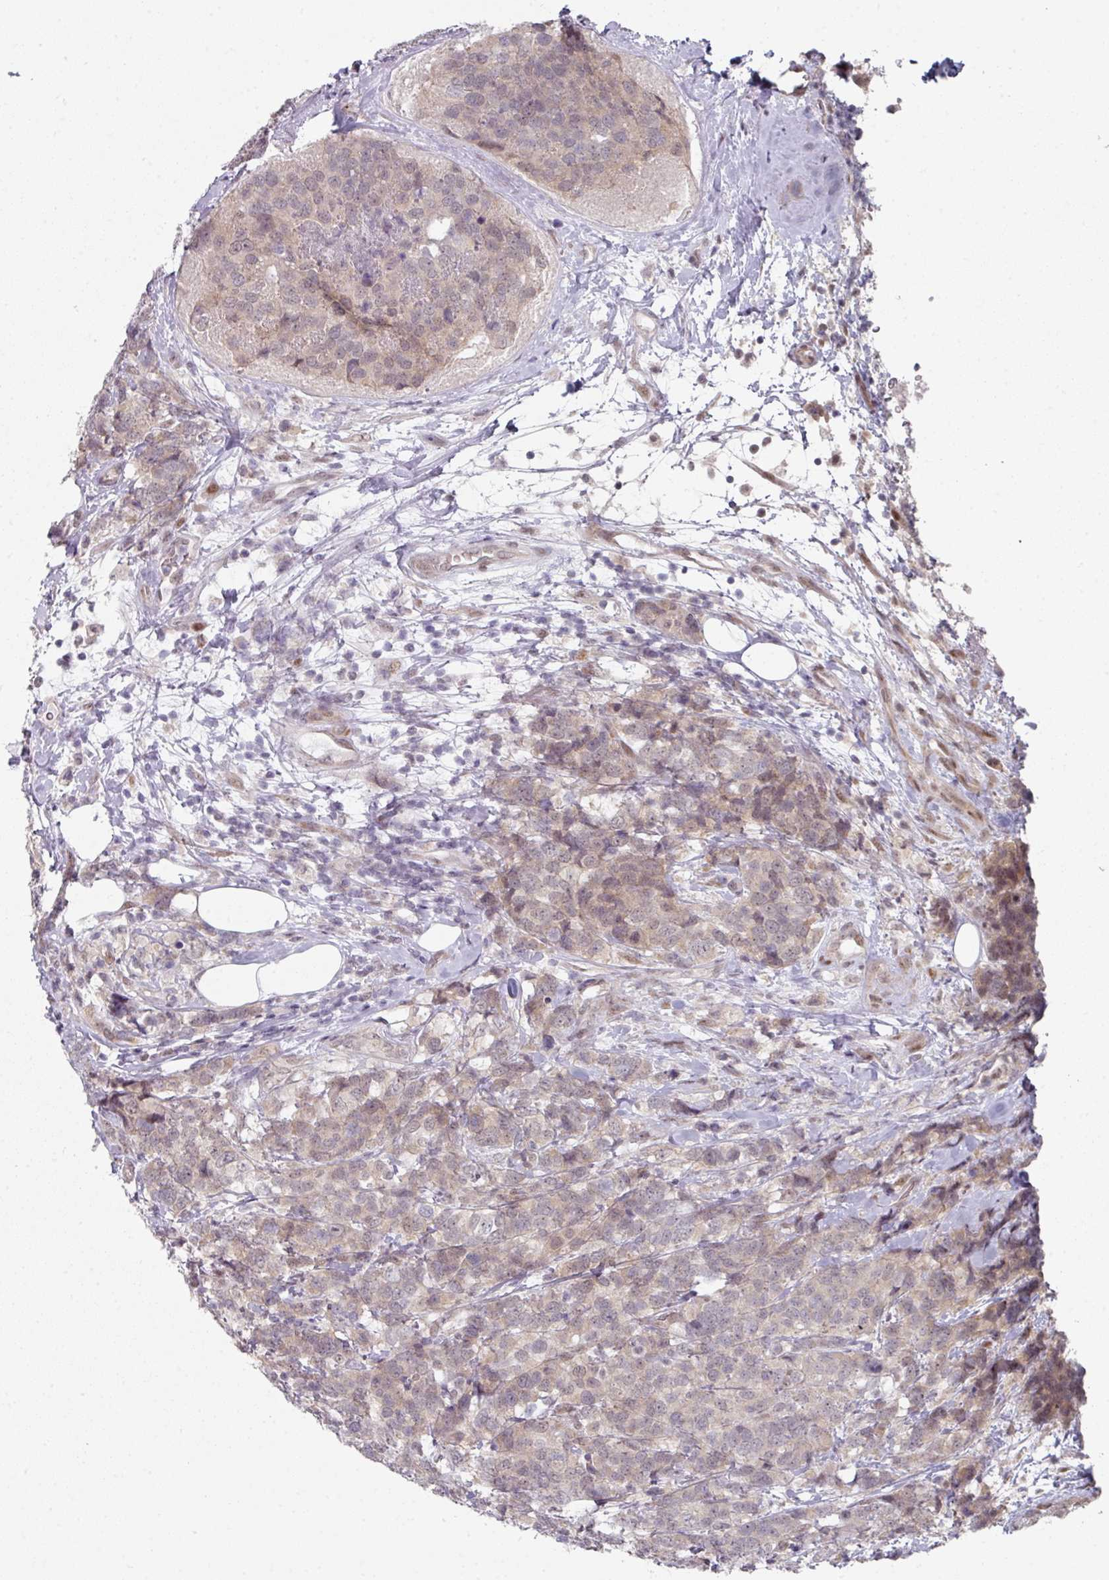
{"staining": {"intensity": "weak", "quantity": ">75%", "location": "cytoplasmic/membranous"}, "tissue": "breast cancer", "cell_type": "Tumor cells", "image_type": "cancer", "snomed": [{"axis": "morphology", "description": "Lobular carcinoma"}, {"axis": "topography", "description": "Breast"}], "caption": "Immunohistochemical staining of lobular carcinoma (breast) shows low levels of weak cytoplasmic/membranous protein positivity in approximately >75% of tumor cells.", "gene": "TMCC1", "patient": {"sex": "female", "age": 59}}